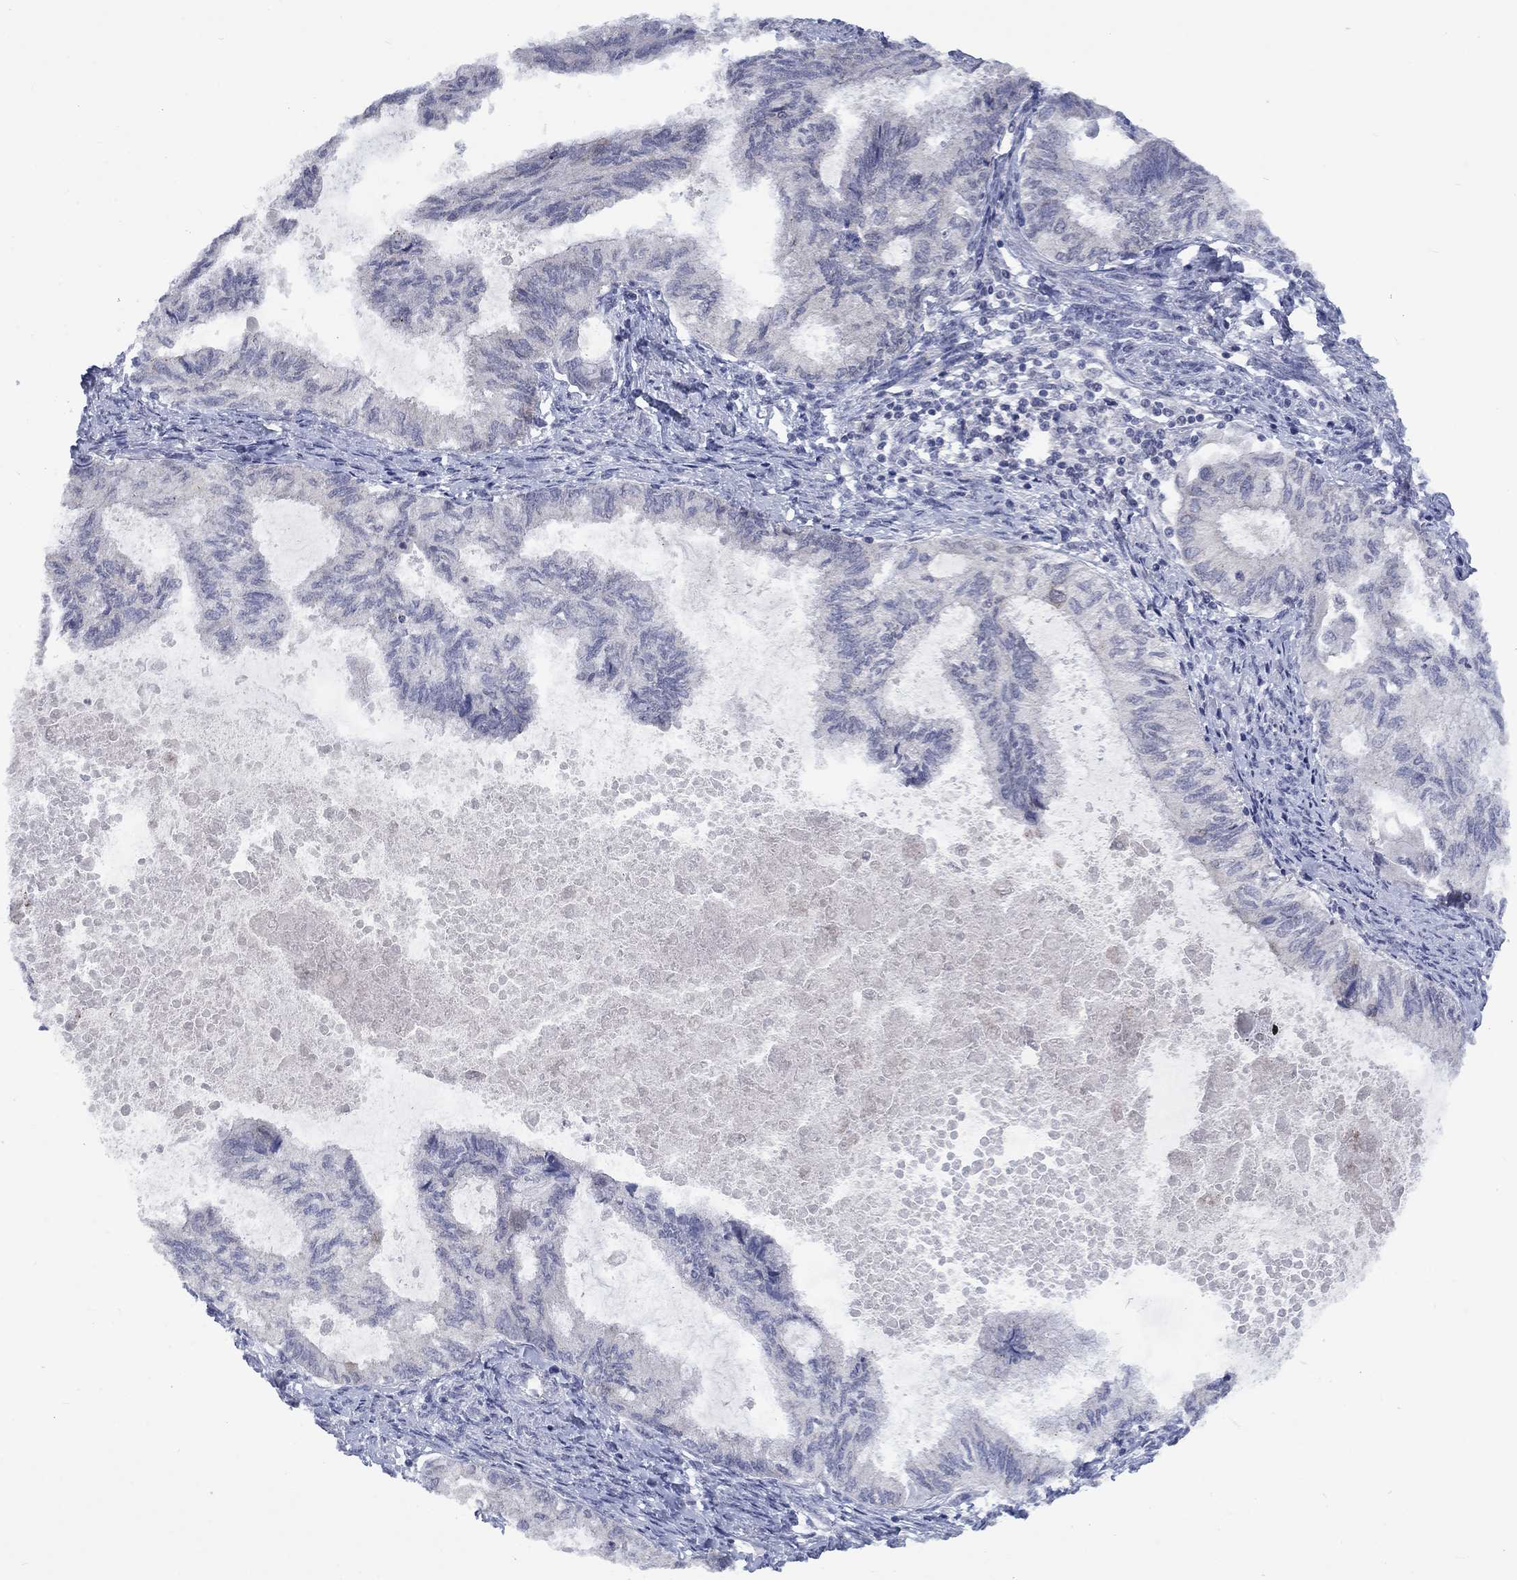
{"staining": {"intensity": "negative", "quantity": "none", "location": "none"}, "tissue": "endometrial cancer", "cell_type": "Tumor cells", "image_type": "cancer", "snomed": [{"axis": "morphology", "description": "Adenocarcinoma, NOS"}, {"axis": "topography", "description": "Endometrium"}], "caption": "IHC micrograph of human adenocarcinoma (endometrial) stained for a protein (brown), which displays no expression in tumor cells.", "gene": "SPATA33", "patient": {"sex": "female", "age": 86}}